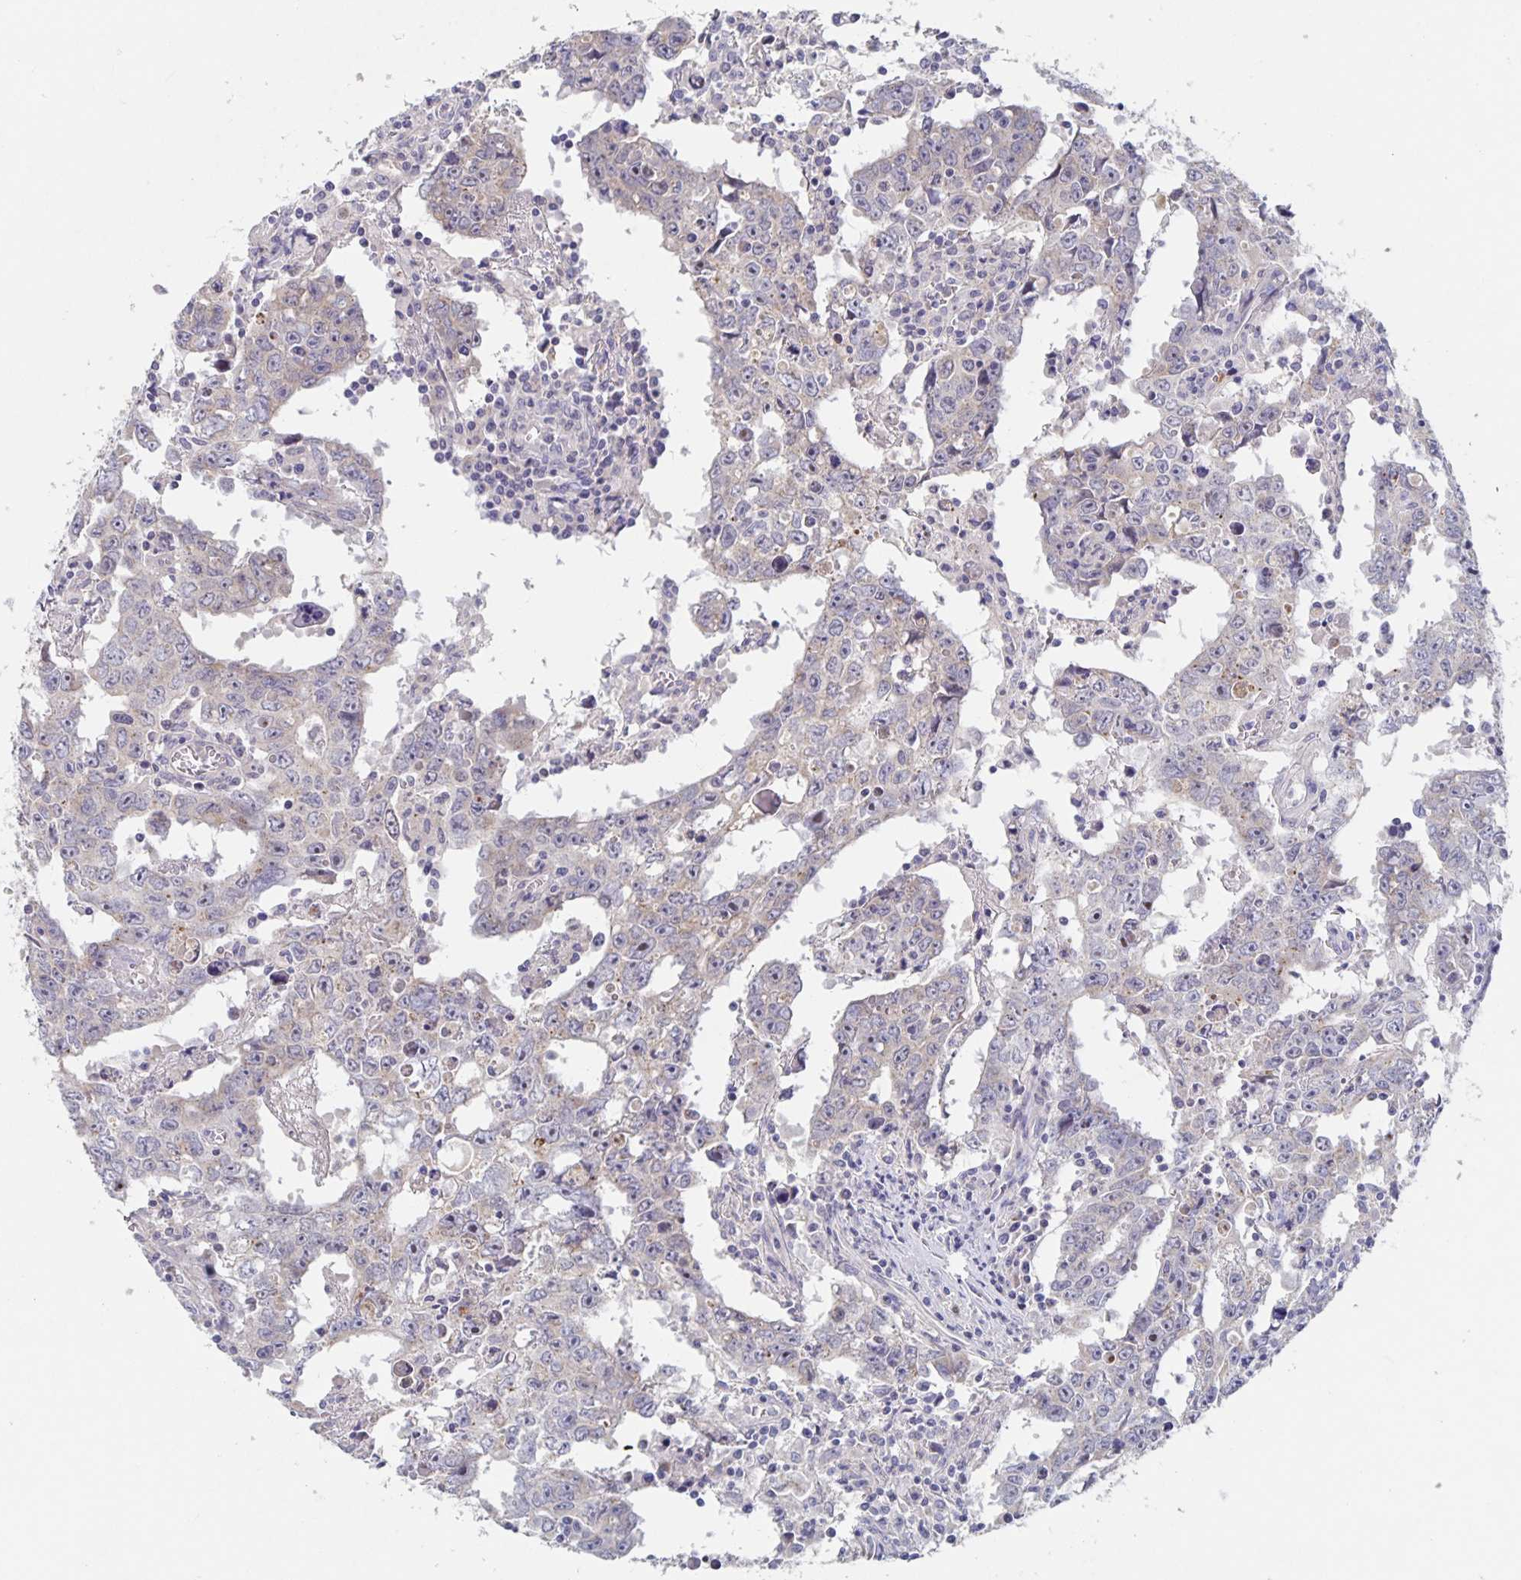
{"staining": {"intensity": "negative", "quantity": "none", "location": "none"}, "tissue": "testis cancer", "cell_type": "Tumor cells", "image_type": "cancer", "snomed": [{"axis": "morphology", "description": "Carcinoma, Embryonal, NOS"}, {"axis": "topography", "description": "Testis"}], "caption": "This is an IHC histopathology image of human testis cancer (embryonal carcinoma). There is no expression in tumor cells.", "gene": "CDC42BPG", "patient": {"sex": "male", "age": 22}}